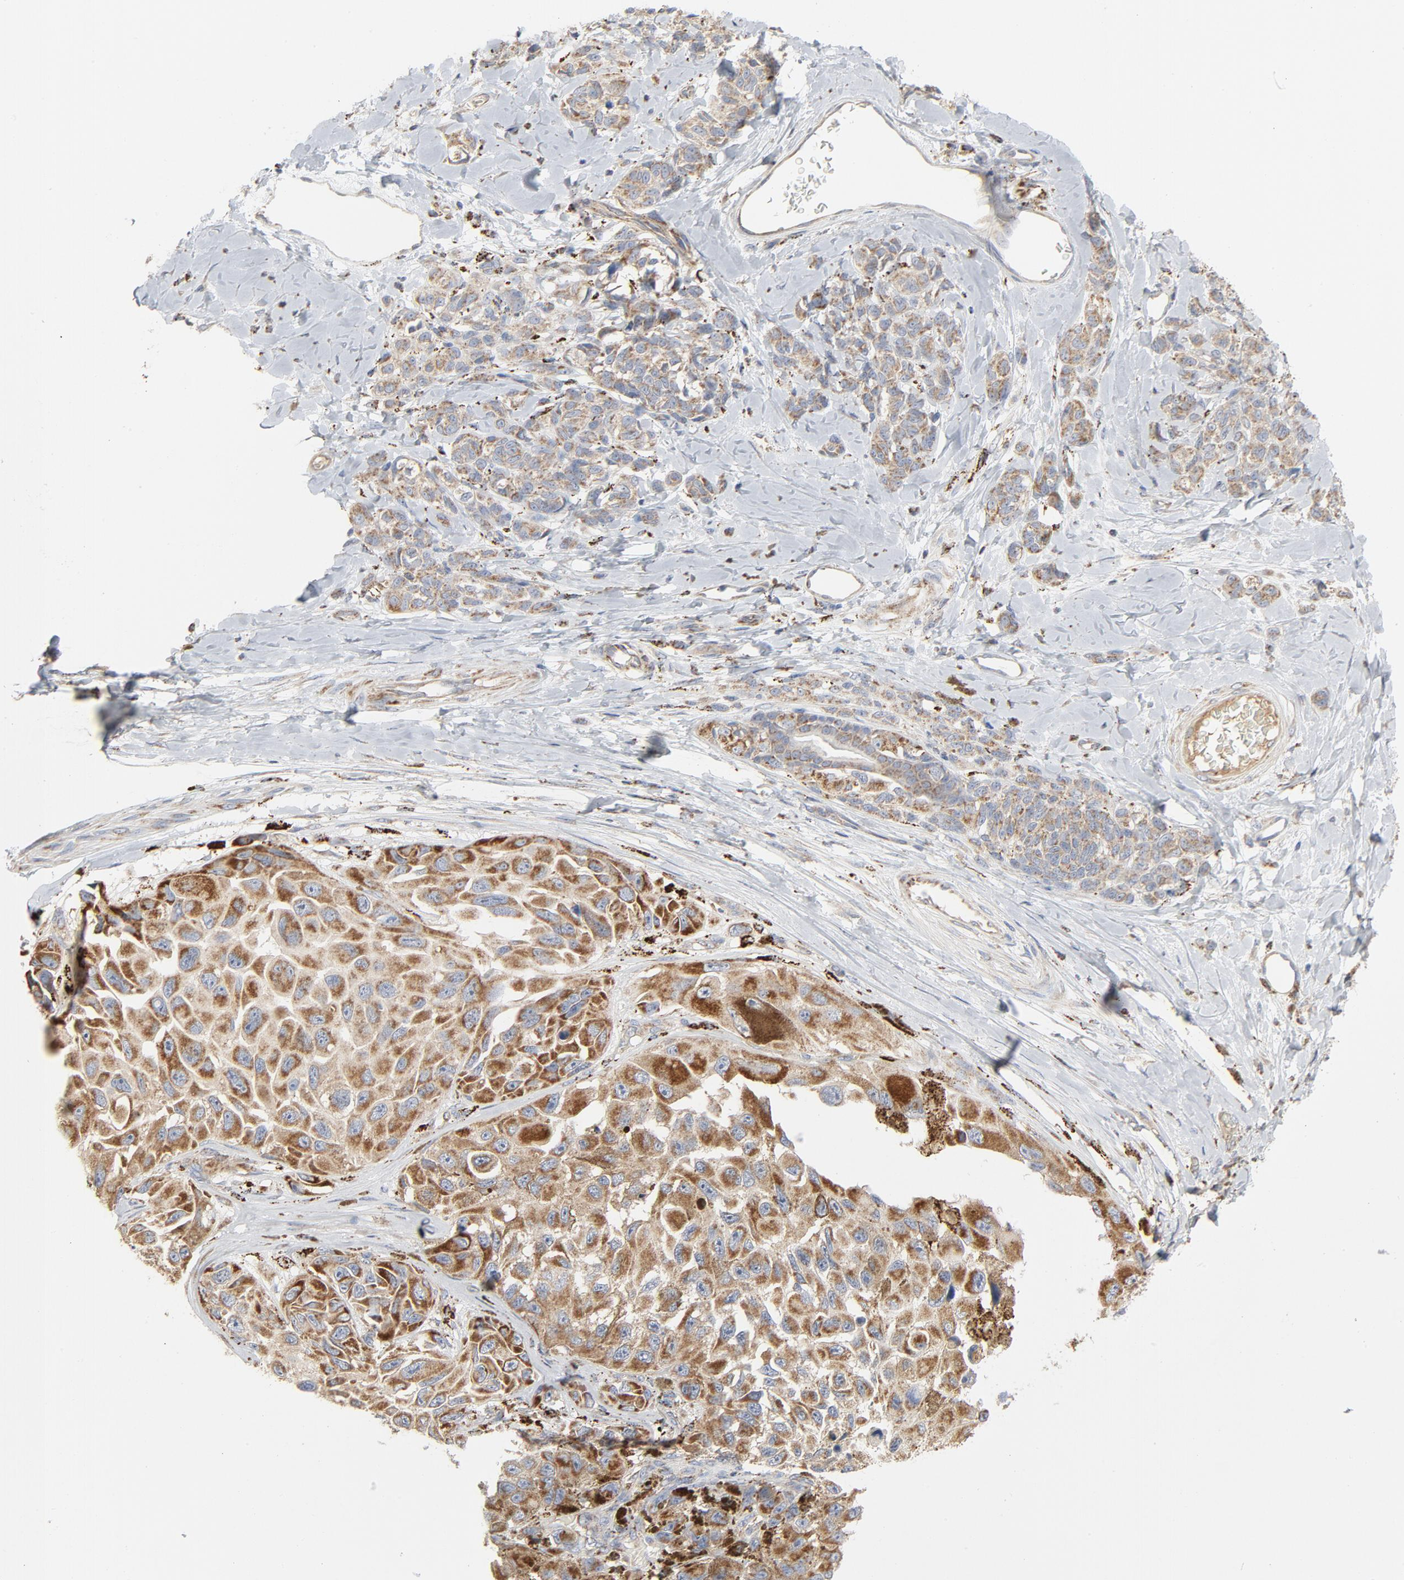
{"staining": {"intensity": "moderate", "quantity": ">75%", "location": "cytoplasmic/membranous"}, "tissue": "melanoma", "cell_type": "Tumor cells", "image_type": "cancer", "snomed": [{"axis": "morphology", "description": "Malignant melanoma, NOS"}, {"axis": "topography", "description": "Skin"}], "caption": "This image reveals immunohistochemistry (IHC) staining of malignant melanoma, with medium moderate cytoplasmic/membranous expression in about >75% of tumor cells.", "gene": "SETD3", "patient": {"sex": "female", "age": 73}}